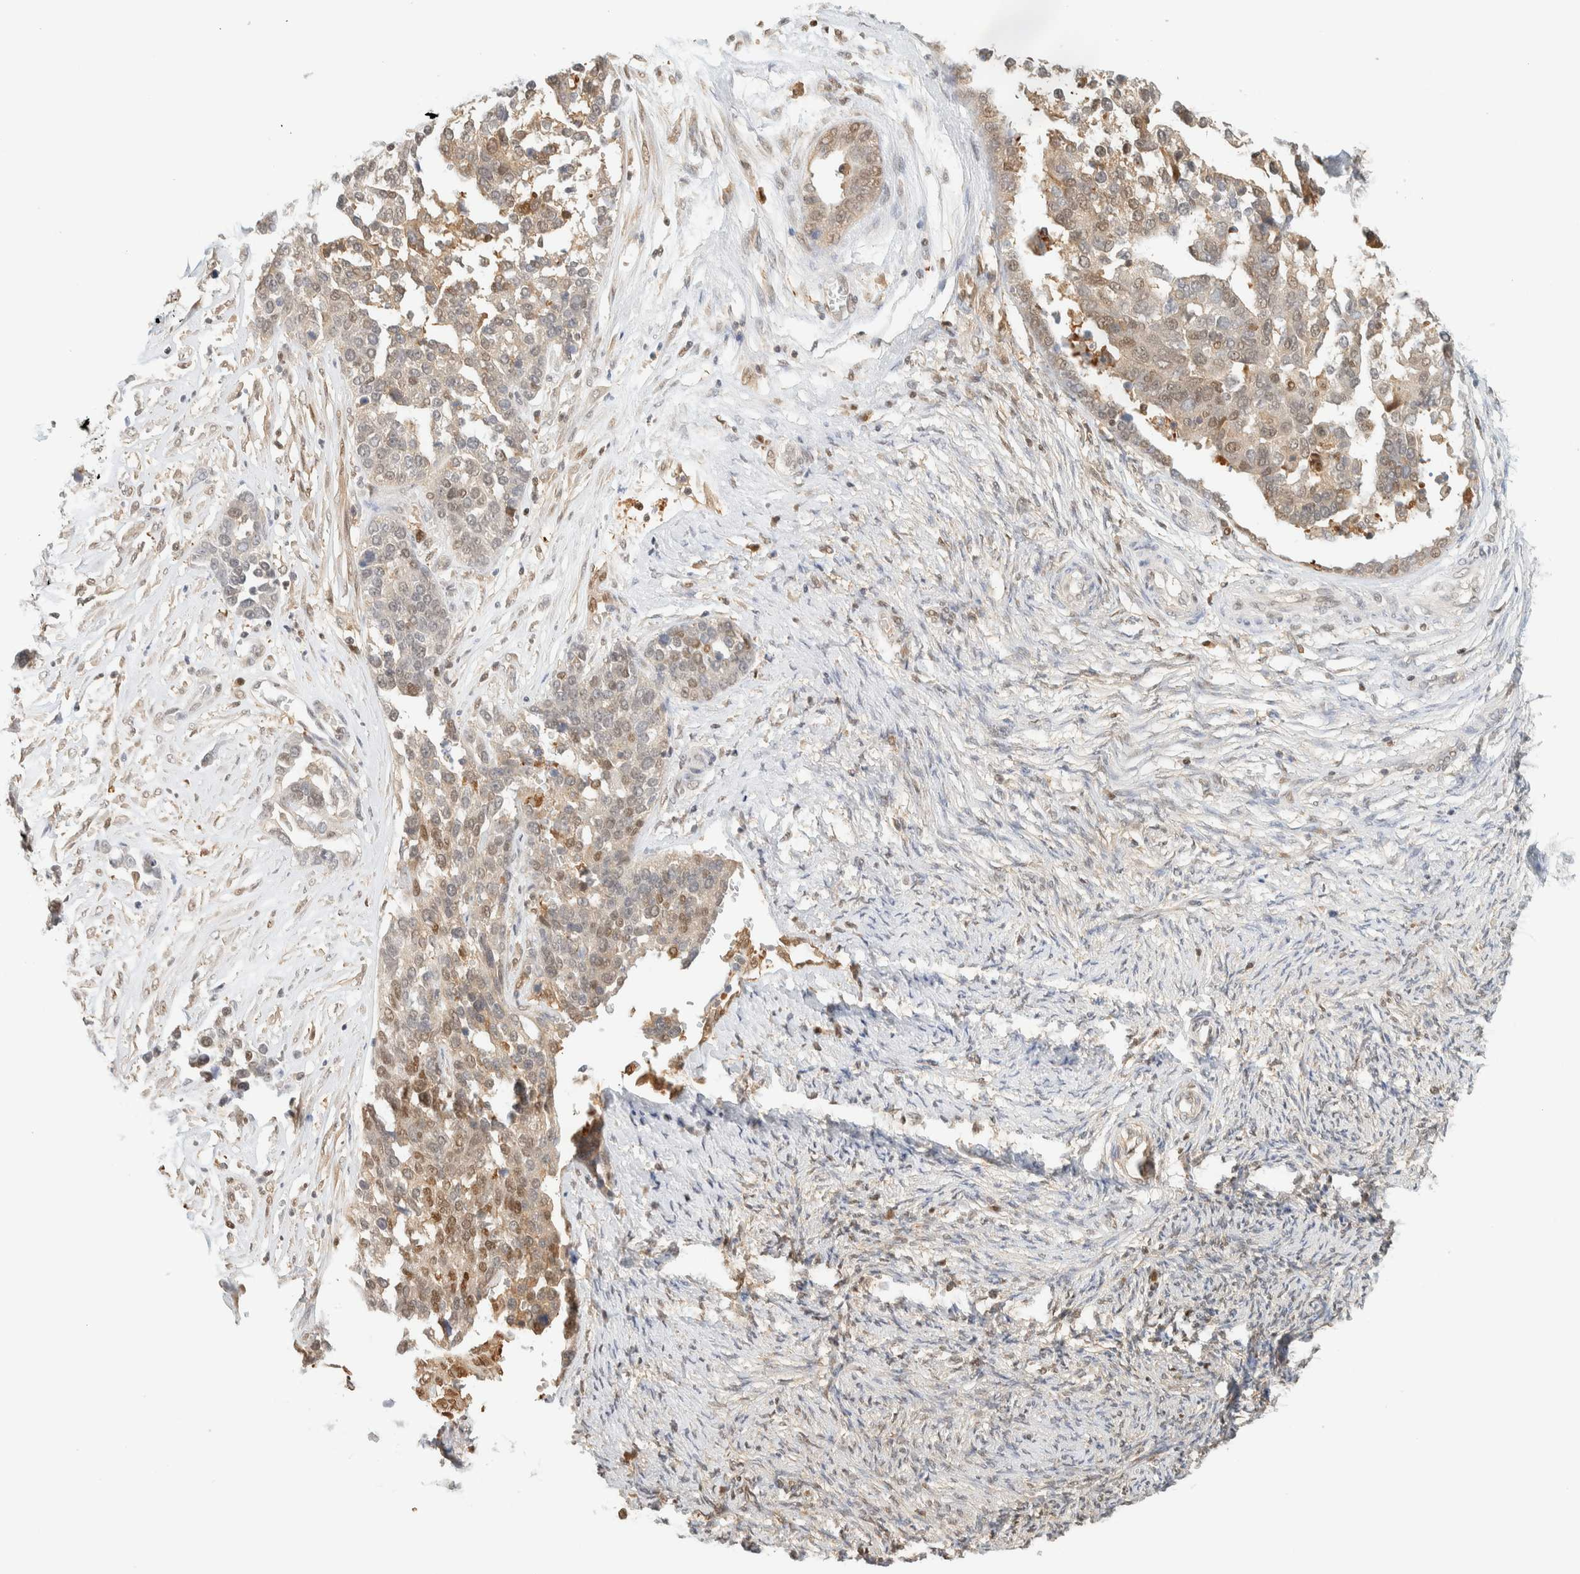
{"staining": {"intensity": "weak", "quantity": "25%-75%", "location": "cytoplasmic/membranous,nuclear"}, "tissue": "ovarian cancer", "cell_type": "Tumor cells", "image_type": "cancer", "snomed": [{"axis": "morphology", "description": "Cystadenocarcinoma, serous, NOS"}, {"axis": "topography", "description": "Ovary"}], "caption": "Immunohistochemistry (DAB) staining of human ovarian cancer (serous cystadenocarcinoma) reveals weak cytoplasmic/membranous and nuclear protein expression in approximately 25%-75% of tumor cells.", "gene": "ZBTB37", "patient": {"sex": "female", "age": 44}}